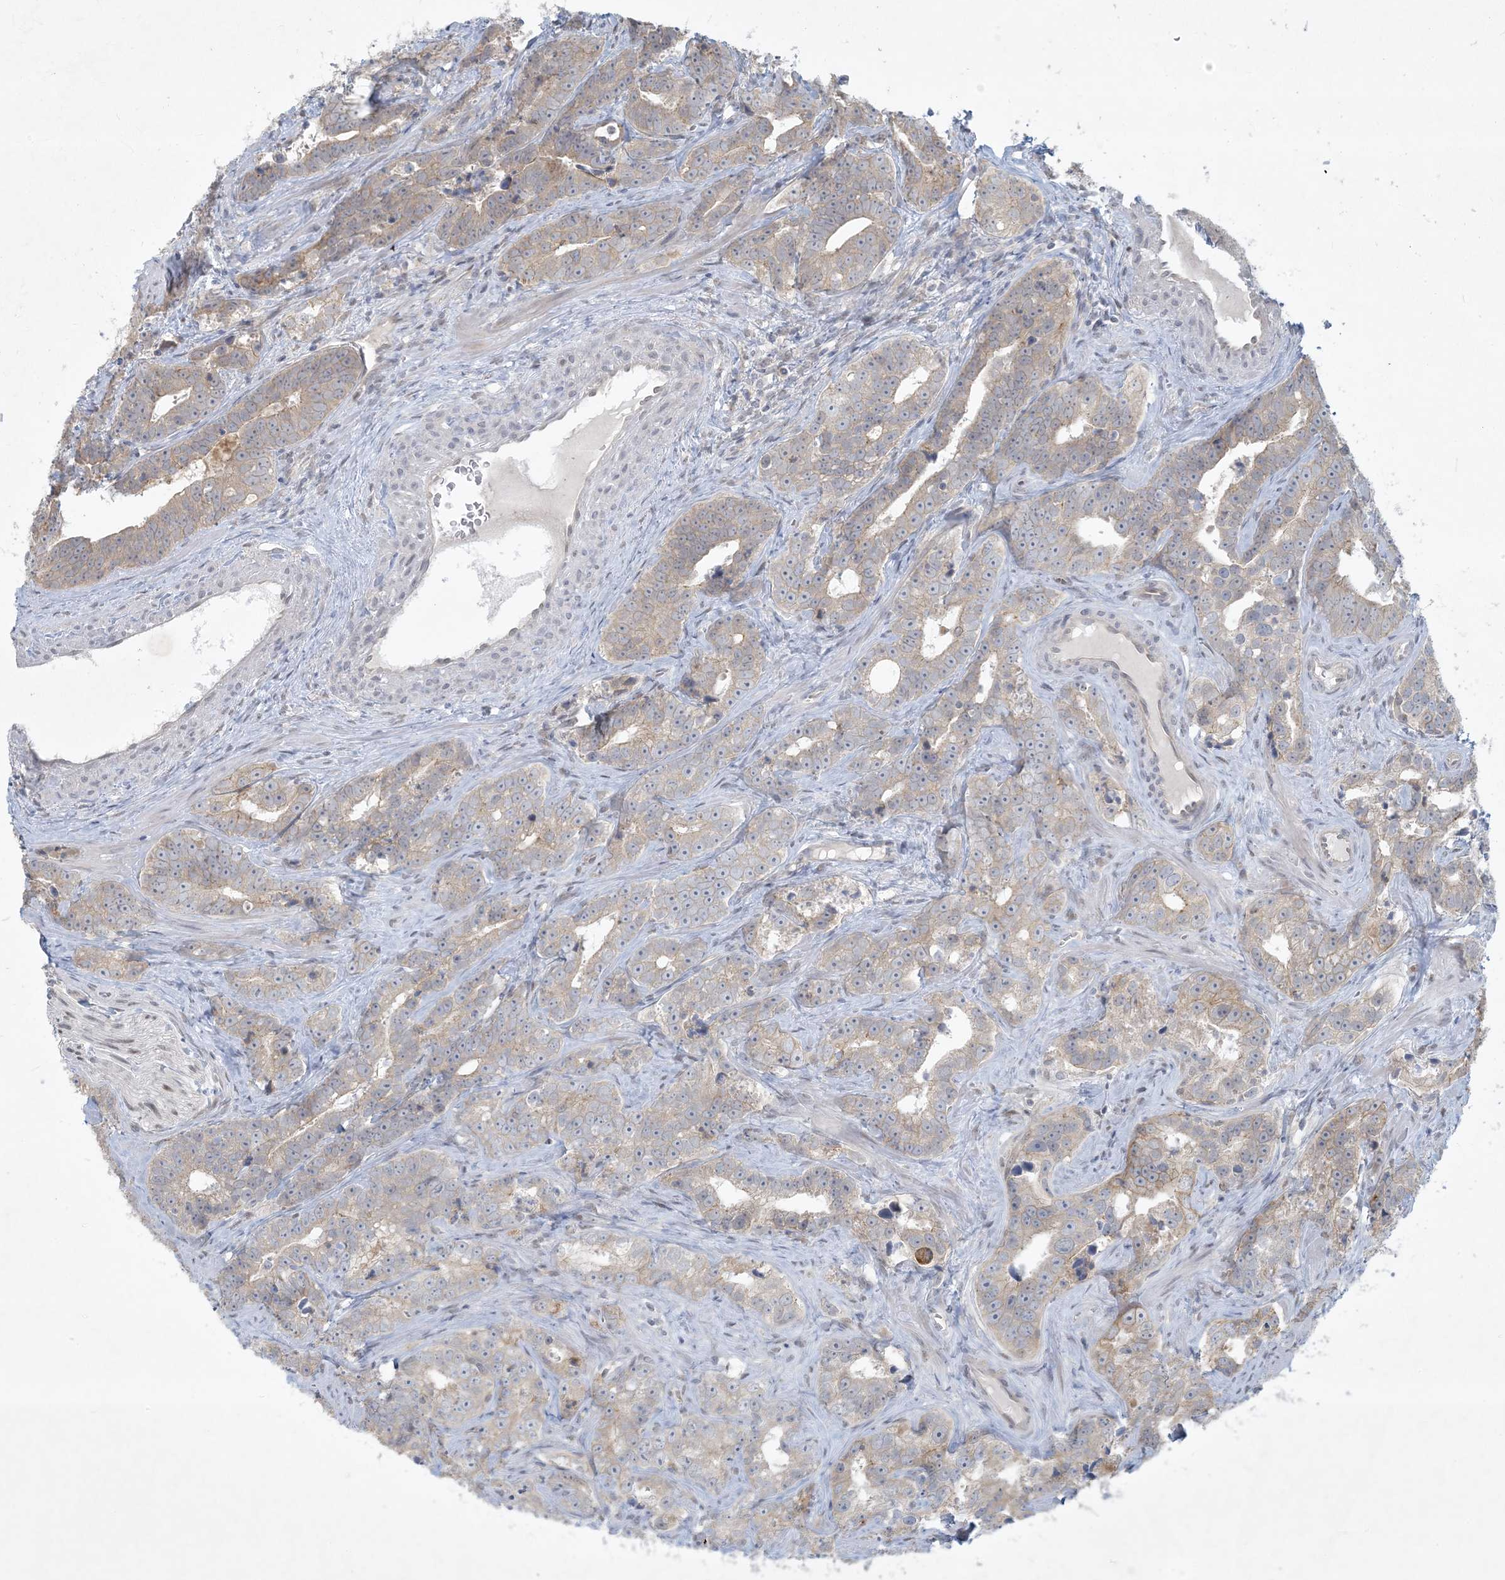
{"staining": {"intensity": "weak", "quantity": "25%-75%", "location": "cytoplasmic/membranous"}, "tissue": "prostate cancer", "cell_type": "Tumor cells", "image_type": "cancer", "snomed": [{"axis": "morphology", "description": "Adenocarcinoma, High grade"}, {"axis": "topography", "description": "Prostate"}], "caption": "Tumor cells display low levels of weak cytoplasmic/membranous expression in about 25%-75% of cells in prostate adenocarcinoma (high-grade).", "gene": "BCORL1", "patient": {"sex": "male", "age": 62}}